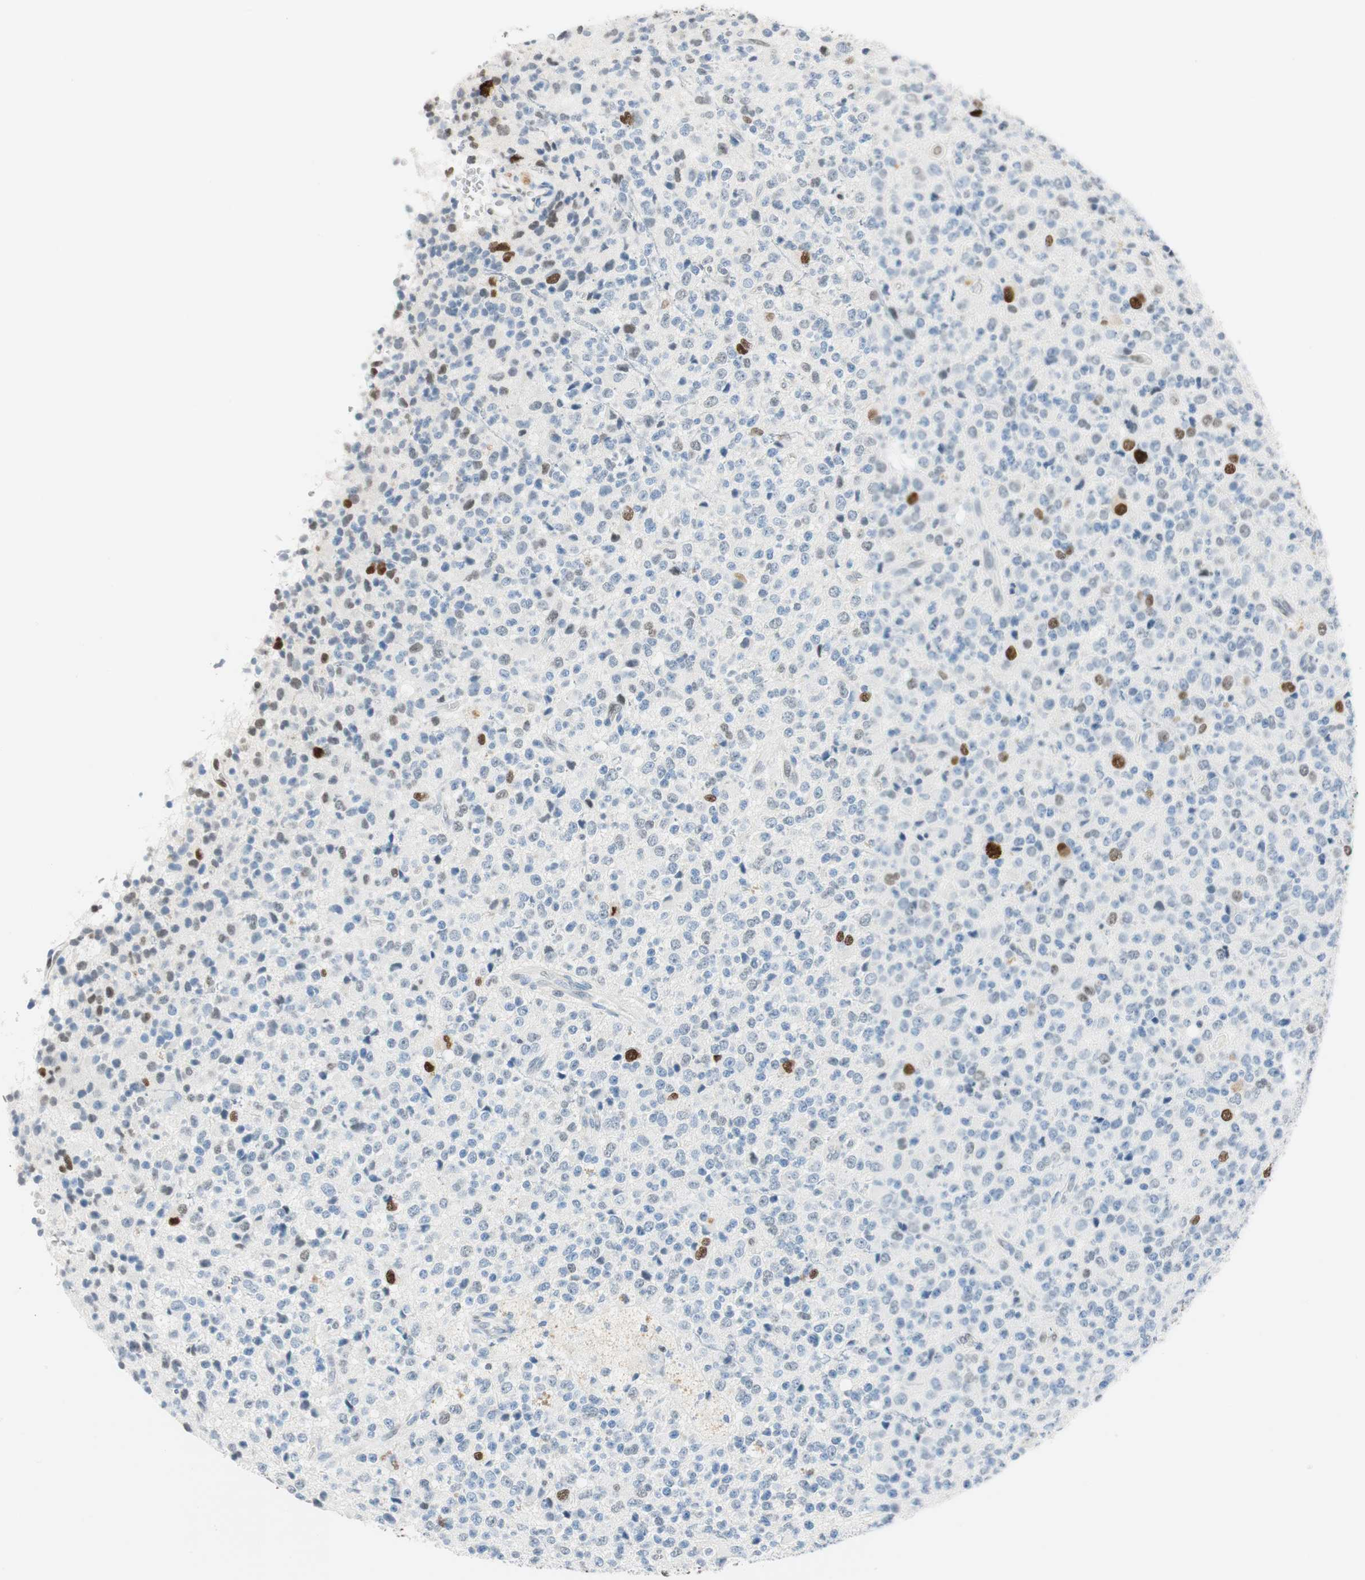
{"staining": {"intensity": "moderate", "quantity": "<25%", "location": "nuclear"}, "tissue": "glioma", "cell_type": "Tumor cells", "image_type": "cancer", "snomed": [{"axis": "morphology", "description": "Glioma, malignant, High grade"}, {"axis": "topography", "description": "pancreas cauda"}], "caption": "Approximately <25% of tumor cells in human malignant glioma (high-grade) demonstrate moderate nuclear protein positivity as visualized by brown immunohistochemical staining.", "gene": "EZH2", "patient": {"sex": "male", "age": 60}}